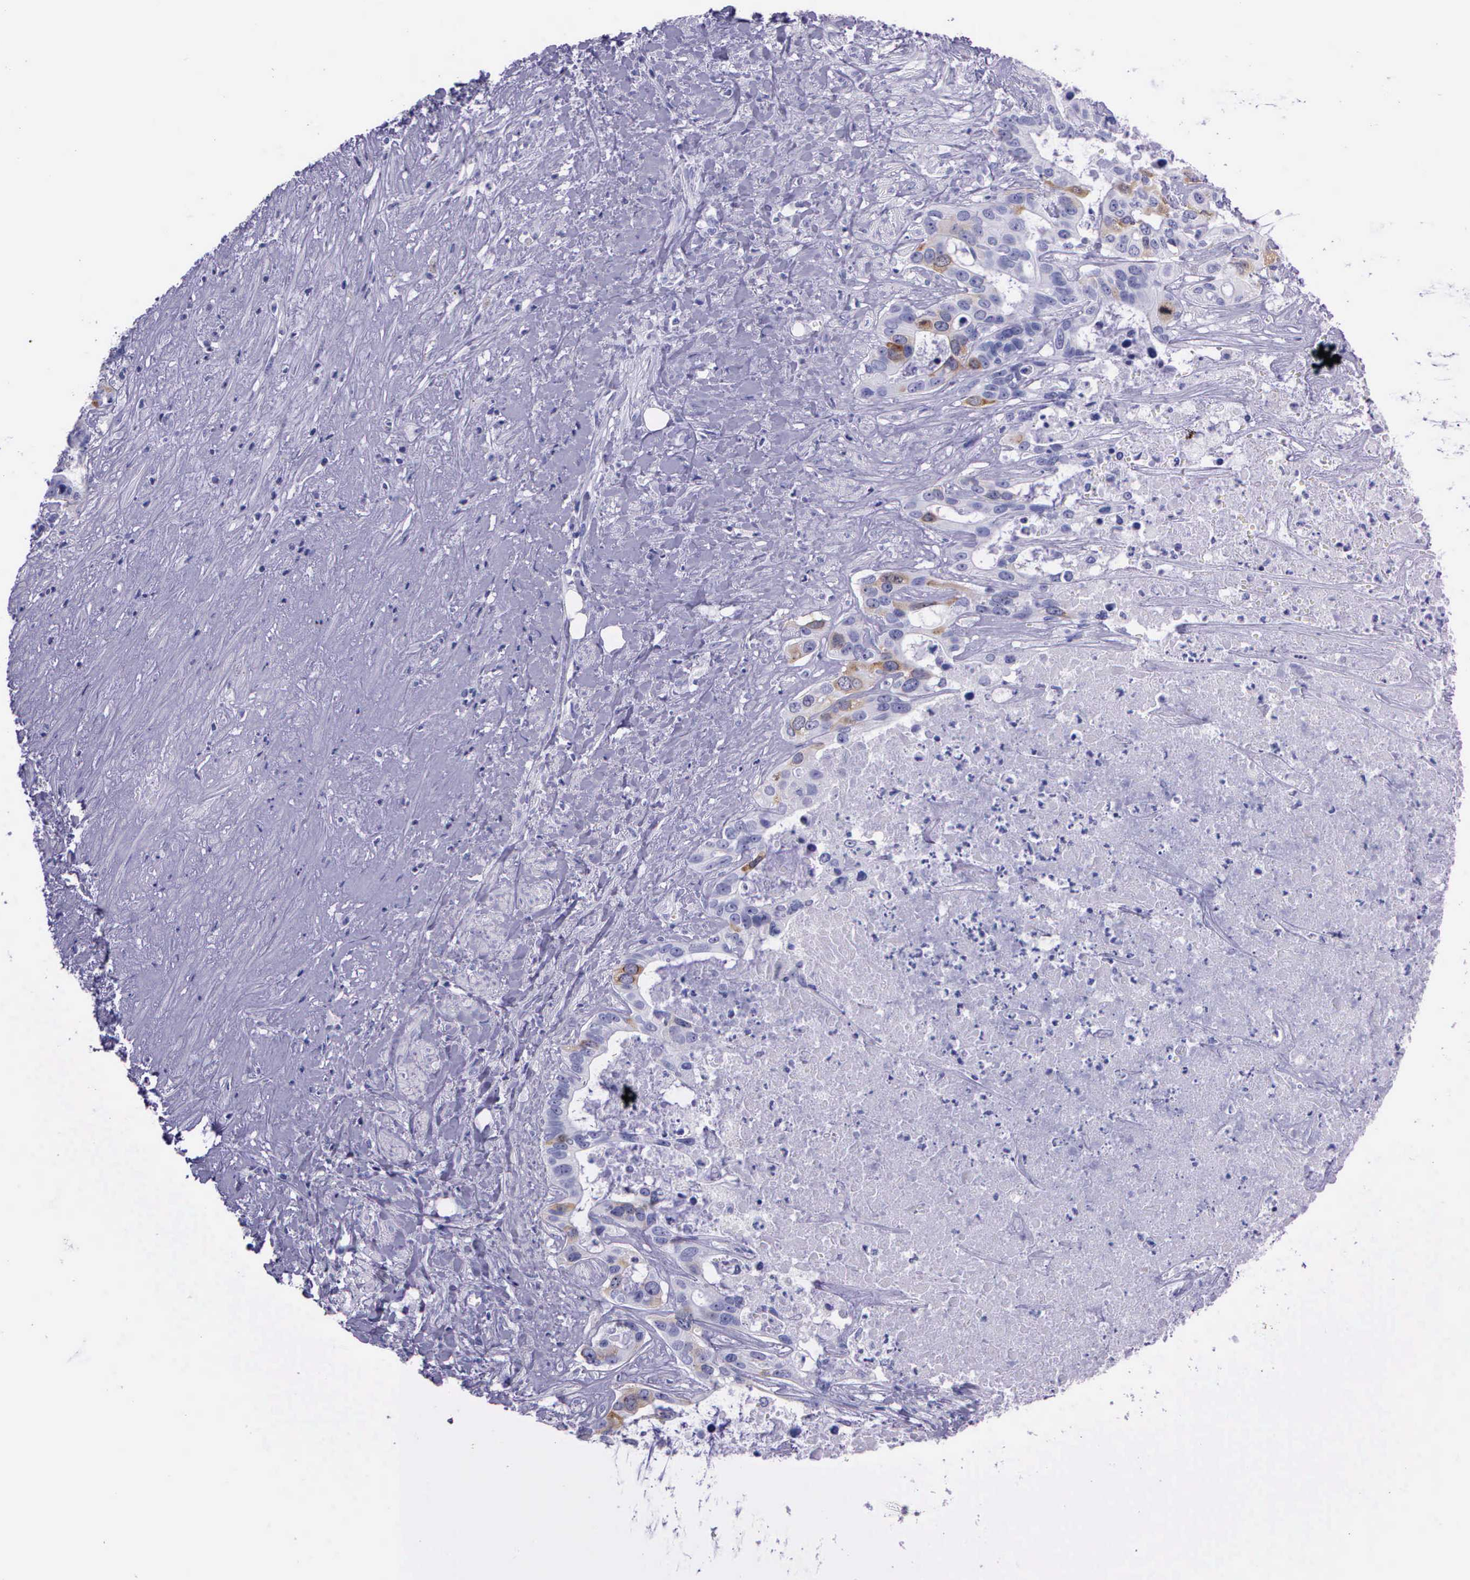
{"staining": {"intensity": "moderate", "quantity": "<25%", "location": "cytoplasmic/membranous"}, "tissue": "liver cancer", "cell_type": "Tumor cells", "image_type": "cancer", "snomed": [{"axis": "morphology", "description": "Cholangiocarcinoma"}, {"axis": "topography", "description": "Liver"}], "caption": "About <25% of tumor cells in liver cancer (cholangiocarcinoma) reveal moderate cytoplasmic/membranous protein positivity as visualized by brown immunohistochemical staining.", "gene": "CCNB1", "patient": {"sex": "female", "age": 65}}